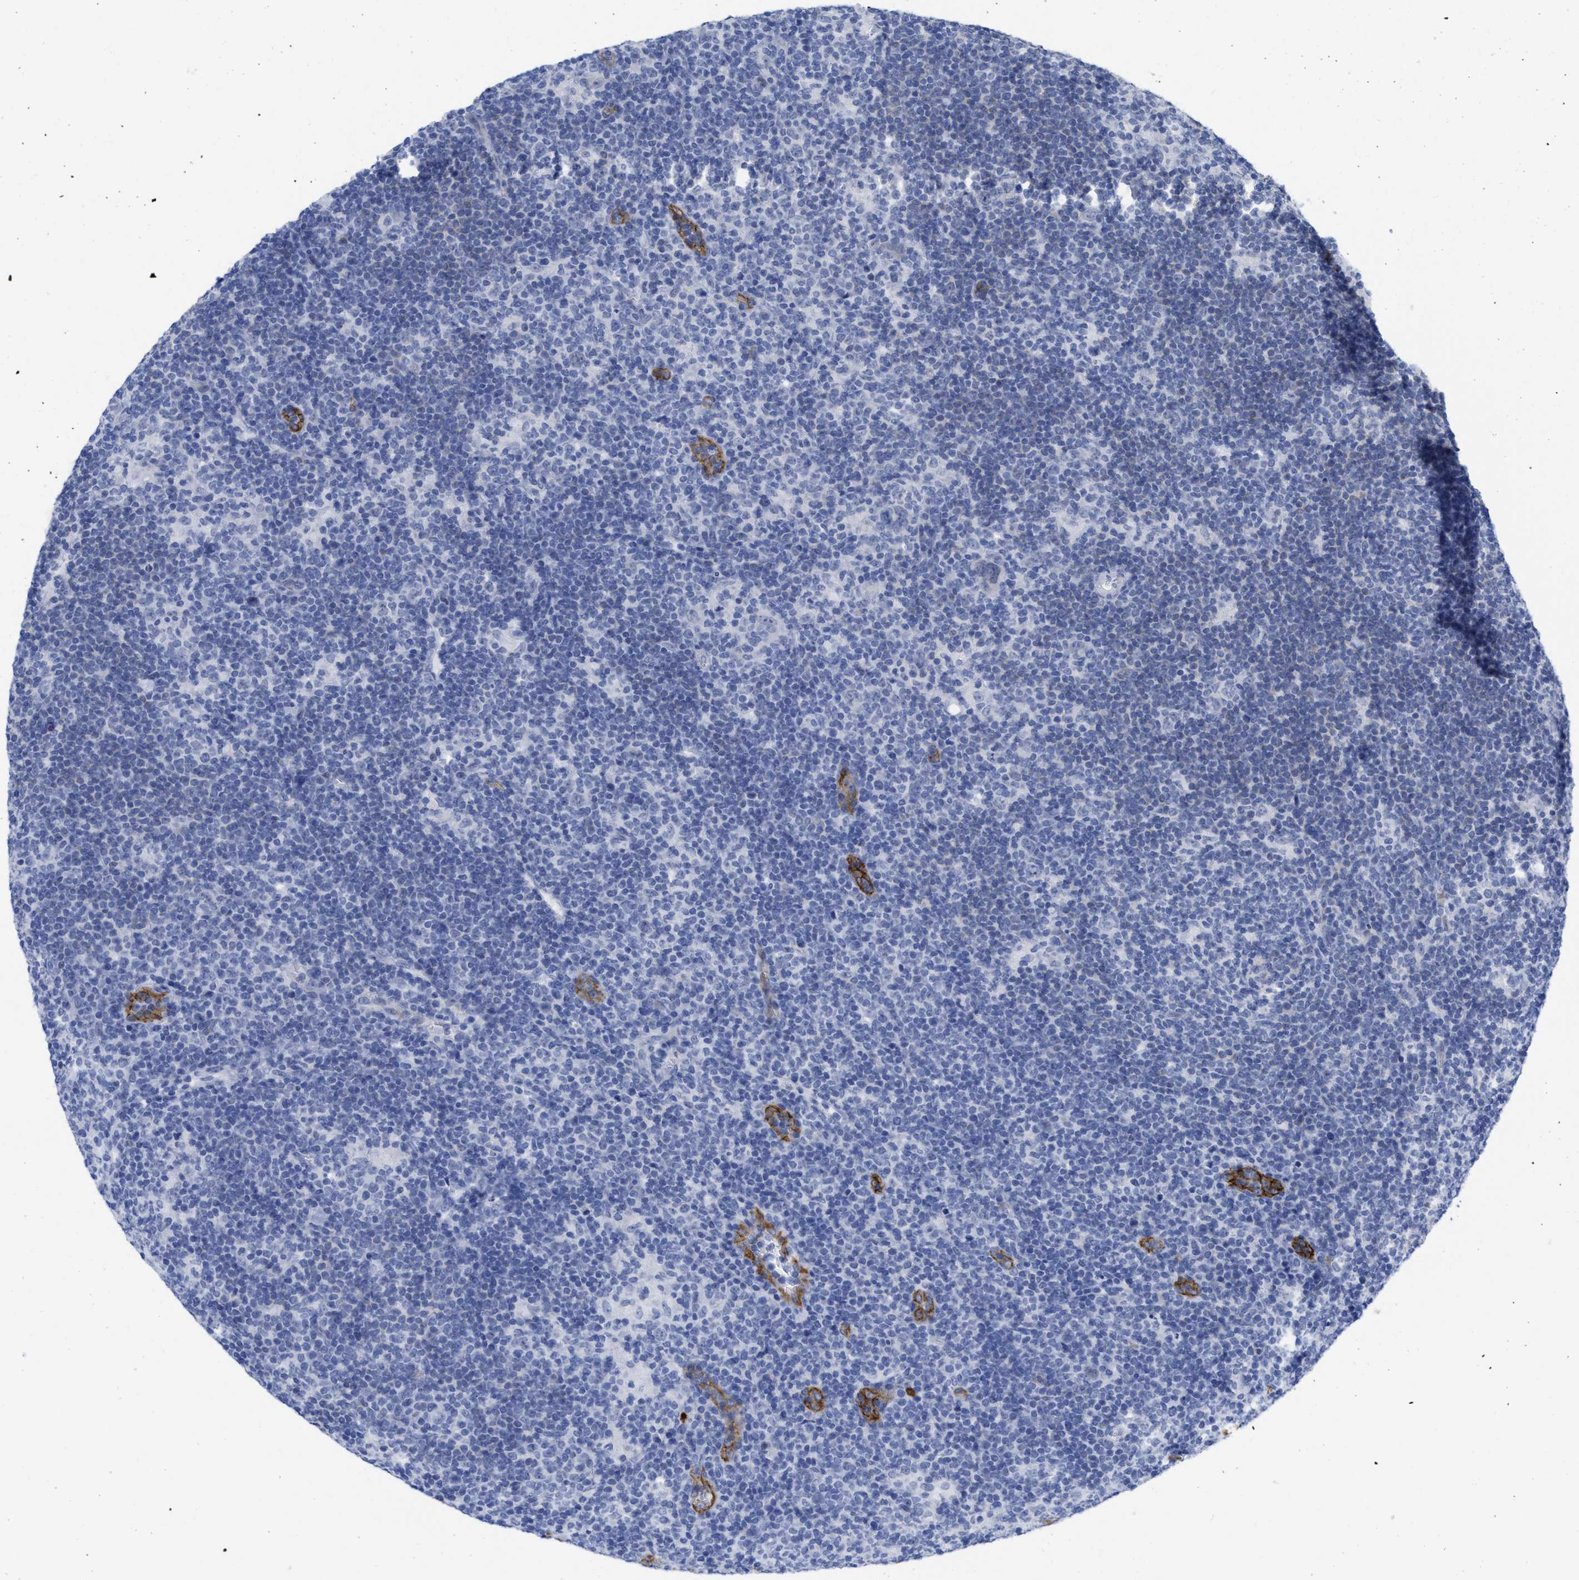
{"staining": {"intensity": "negative", "quantity": "none", "location": "none"}, "tissue": "lymphoma", "cell_type": "Tumor cells", "image_type": "cancer", "snomed": [{"axis": "morphology", "description": "Hodgkin's disease, NOS"}, {"axis": "topography", "description": "Lymph node"}], "caption": "Immunohistochemical staining of human Hodgkin's disease demonstrates no significant positivity in tumor cells. (Brightfield microscopy of DAB IHC at high magnification).", "gene": "ACKR1", "patient": {"sex": "female", "age": 57}}